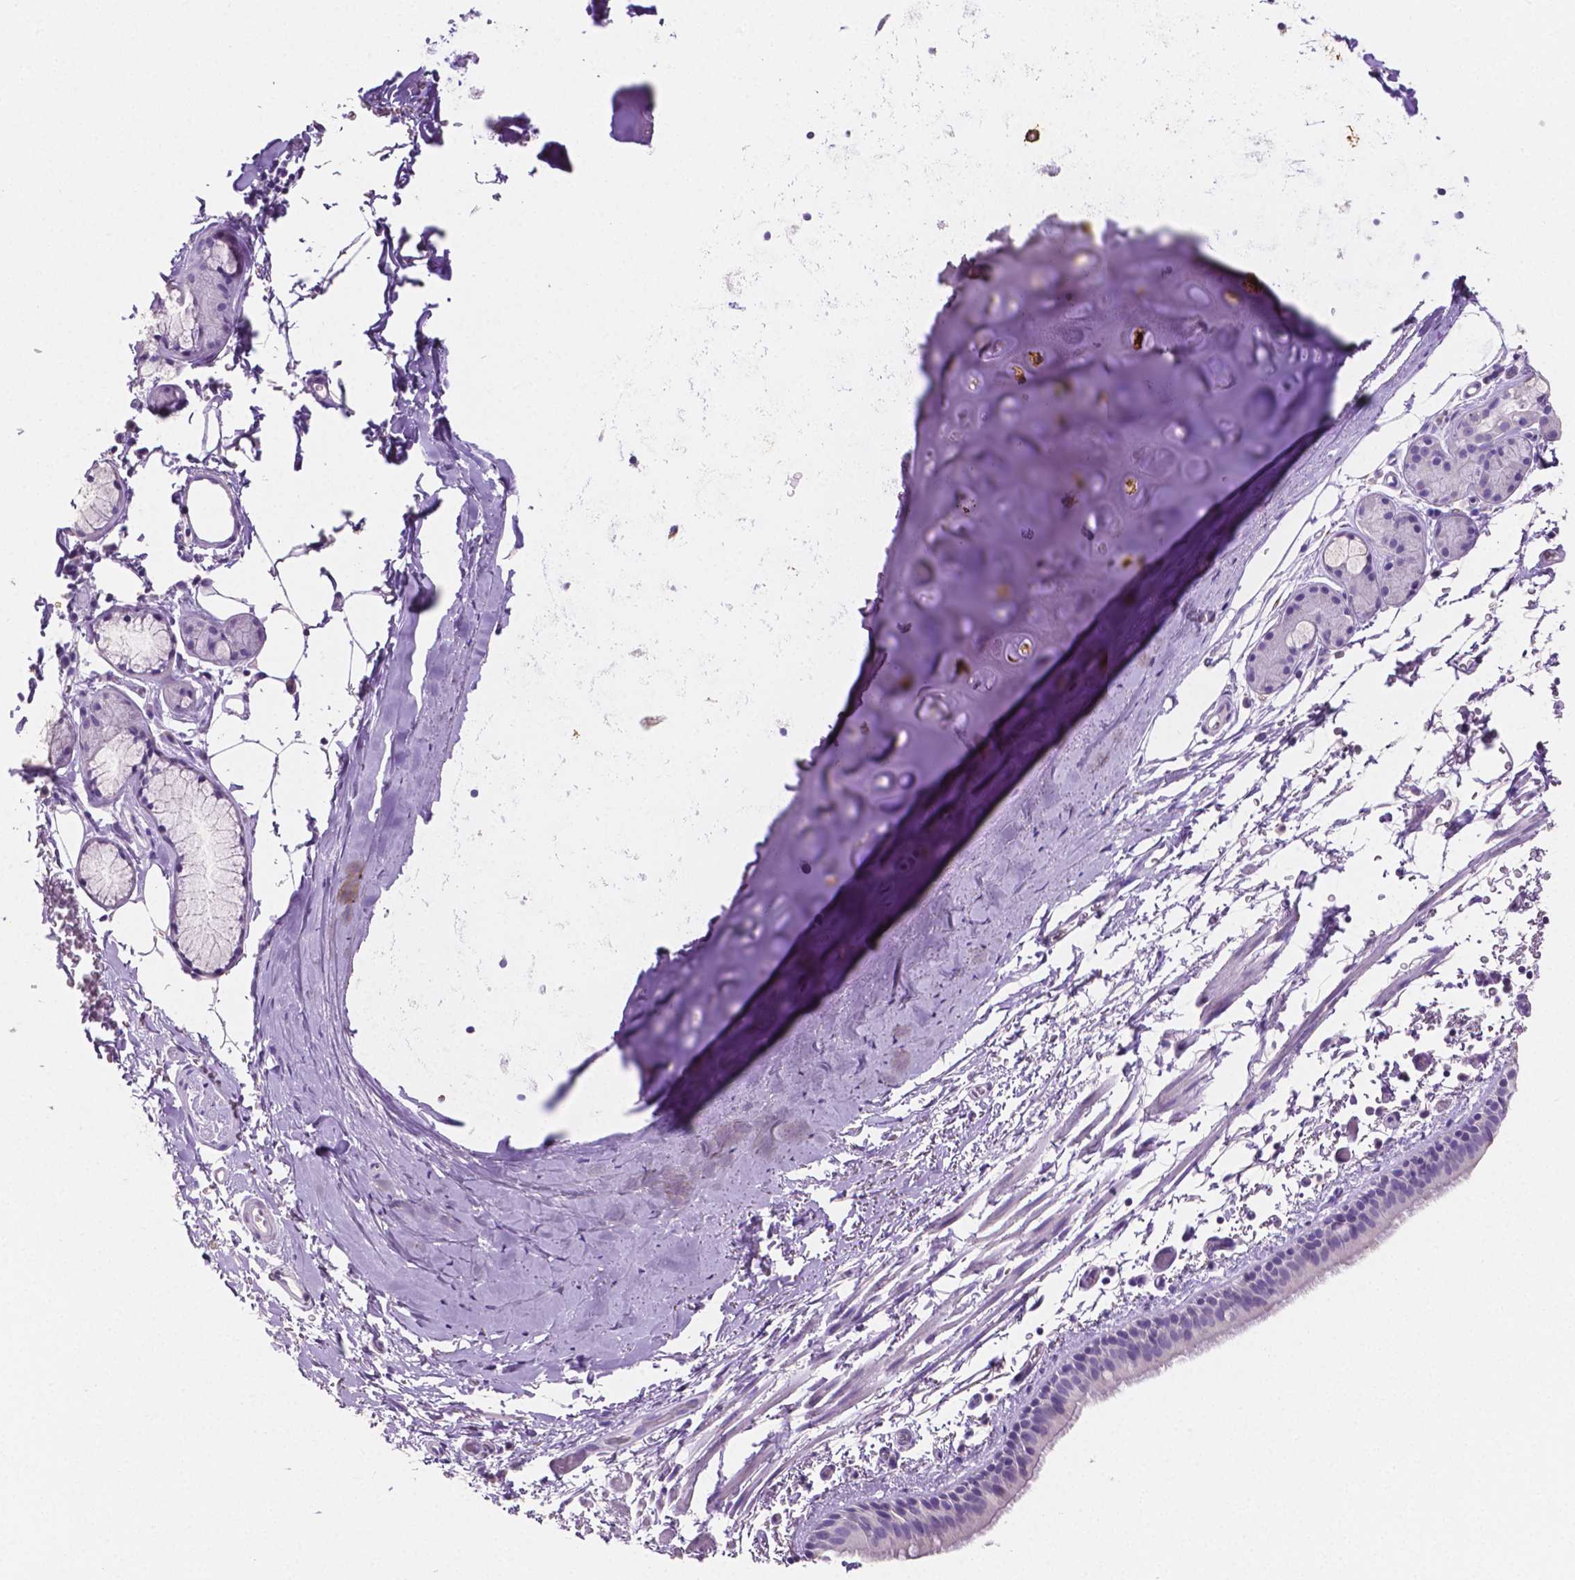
{"staining": {"intensity": "negative", "quantity": "none", "location": "none"}, "tissue": "bronchus", "cell_type": "Respiratory epithelial cells", "image_type": "normal", "snomed": [{"axis": "morphology", "description": "Normal tissue, NOS"}, {"axis": "topography", "description": "Bronchus"}], "caption": "Image shows no protein positivity in respiratory epithelial cells of normal bronchus. (Stains: DAB (3,3'-diaminobenzidine) IHC with hematoxylin counter stain, Microscopy: brightfield microscopy at high magnification).", "gene": "SLC22A2", "patient": {"sex": "female", "age": 61}}